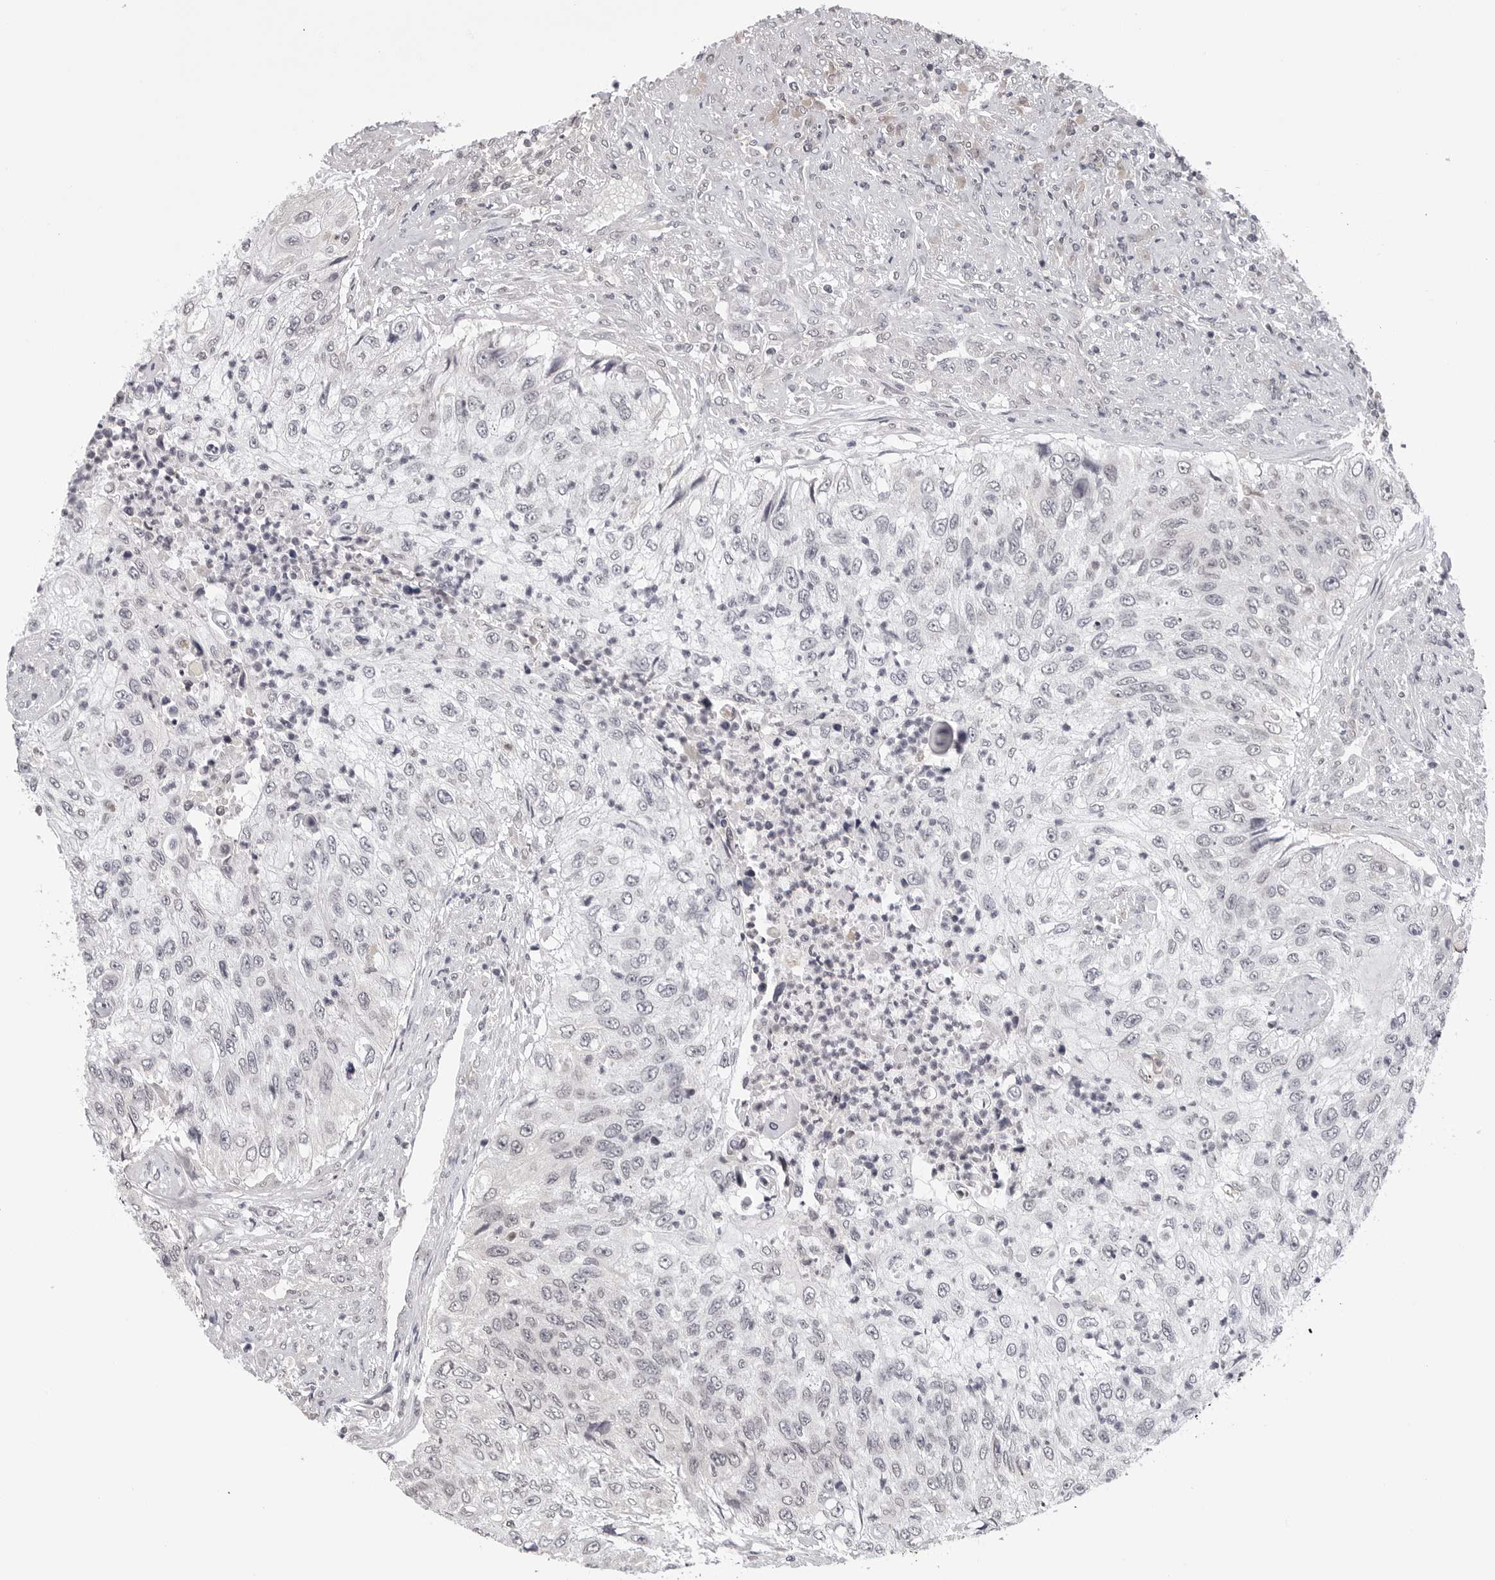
{"staining": {"intensity": "negative", "quantity": "none", "location": "none"}, "tissue": "urothelial cancer", "cell_type": "Tumor cells", "image_type": "cancer", "snomed": [{"axis": "morphology", "description": "Urothelial carcinoma, High grade"}, {"axis": "topography", "description": "Urinary bladder"}], "caption": "This is an immunohistochemistry photomicrograph of human high-grade urothelial carcinoma. There is no expression in tumor cells.", "gene": "CDK20", "patient": {"sex": "female", "age": 60}}